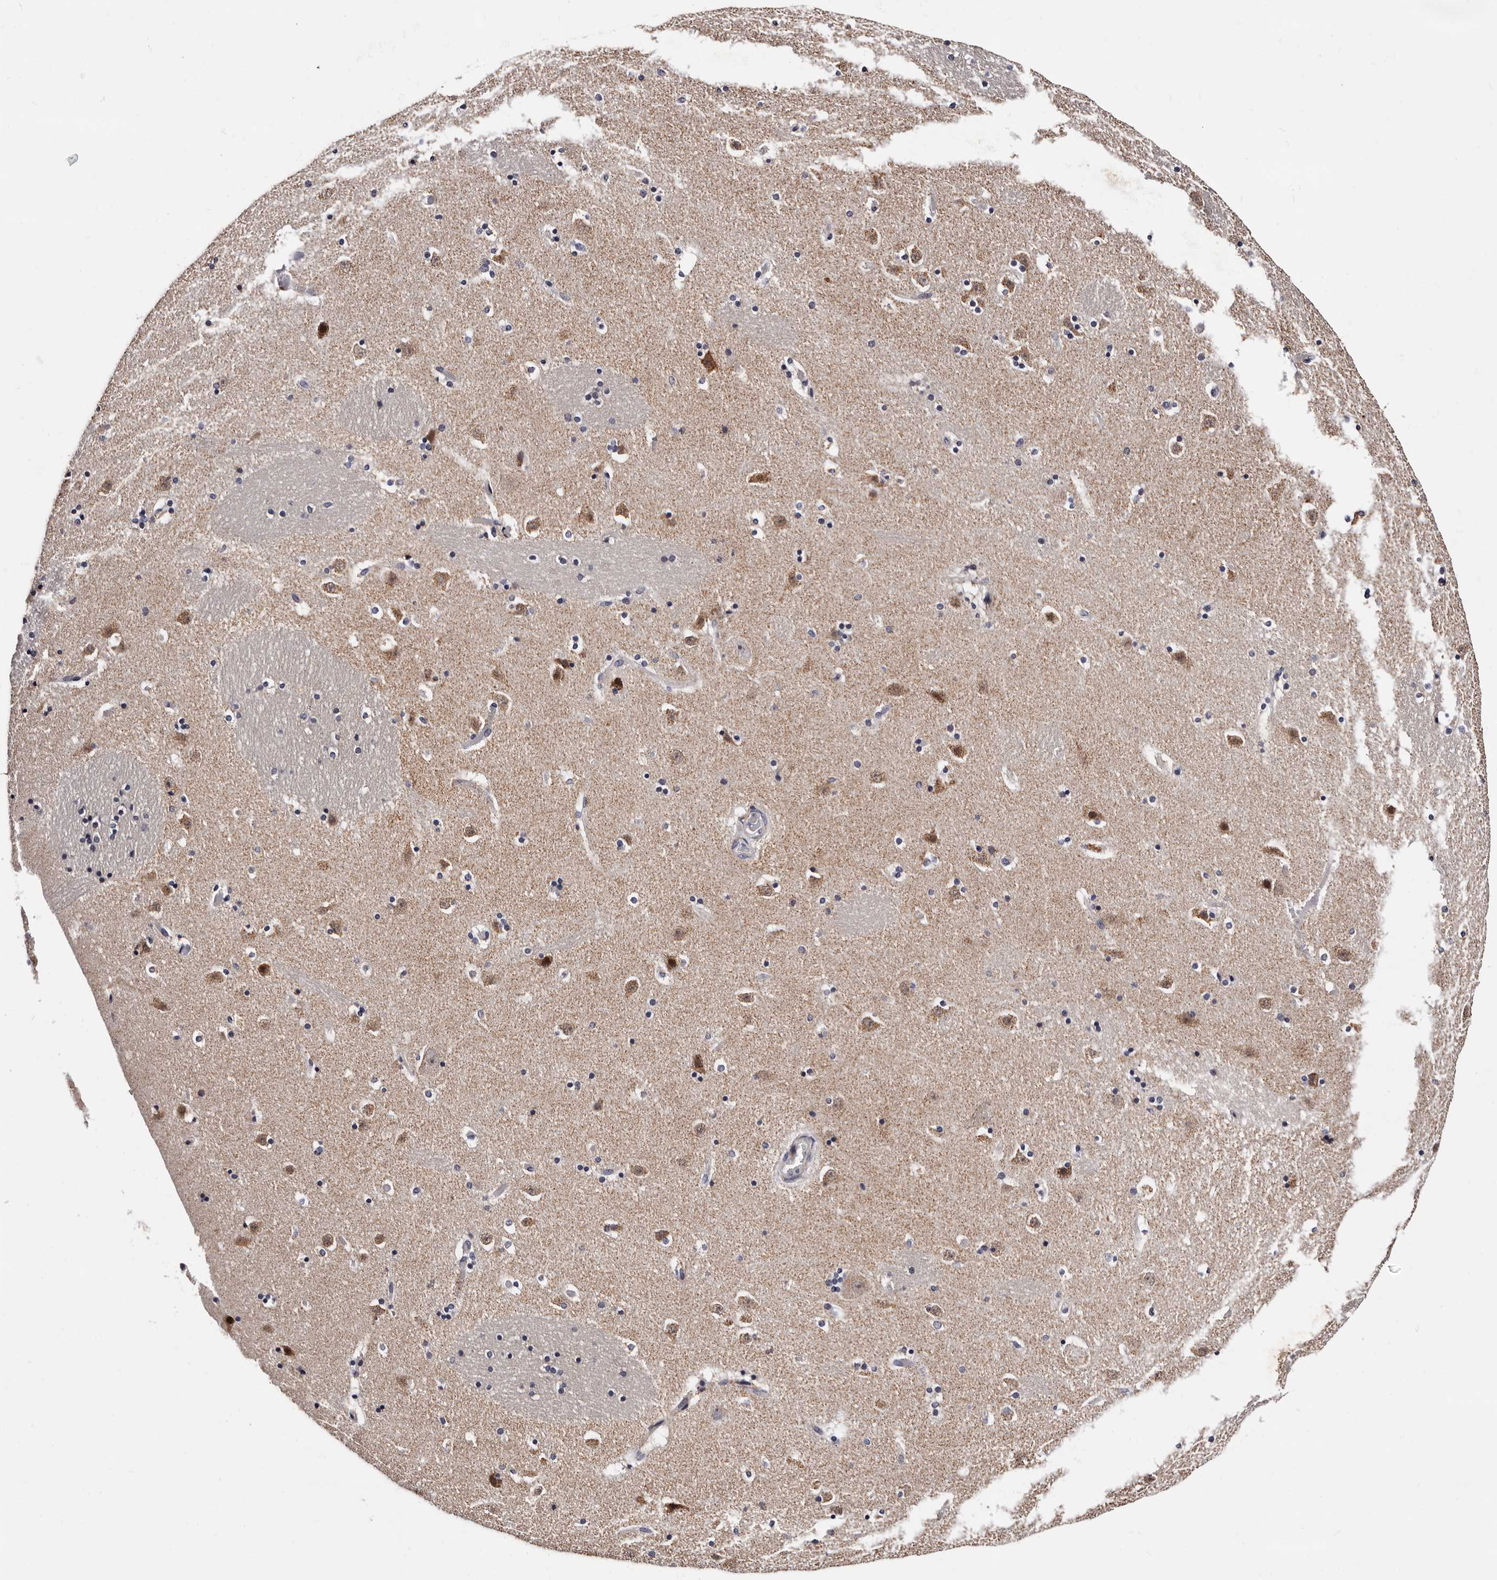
{"staining": {"intensity": "moderate", "quantity": "<25%", "location": "cytoplasmic/membranous,nuclear"}, "tissue": "caudate", "cell_type": "Glial cells", "image_type": "normal", "snomed": [{"axis": "morphology", "description": "Normal tissue, NOS"}, {"axis": "topography", "description": "Lateral ventricle wall"}], "caption": "The photomicrograph shows a brown stain indicating the presence of a protein in the cytoplasmic/membranous,nuclear of glial cells in caudate. (IHC, brightfield microscopy, high magnification).", "gene": "TAF4B", "patient": {"sex": "male", "age": 45}}